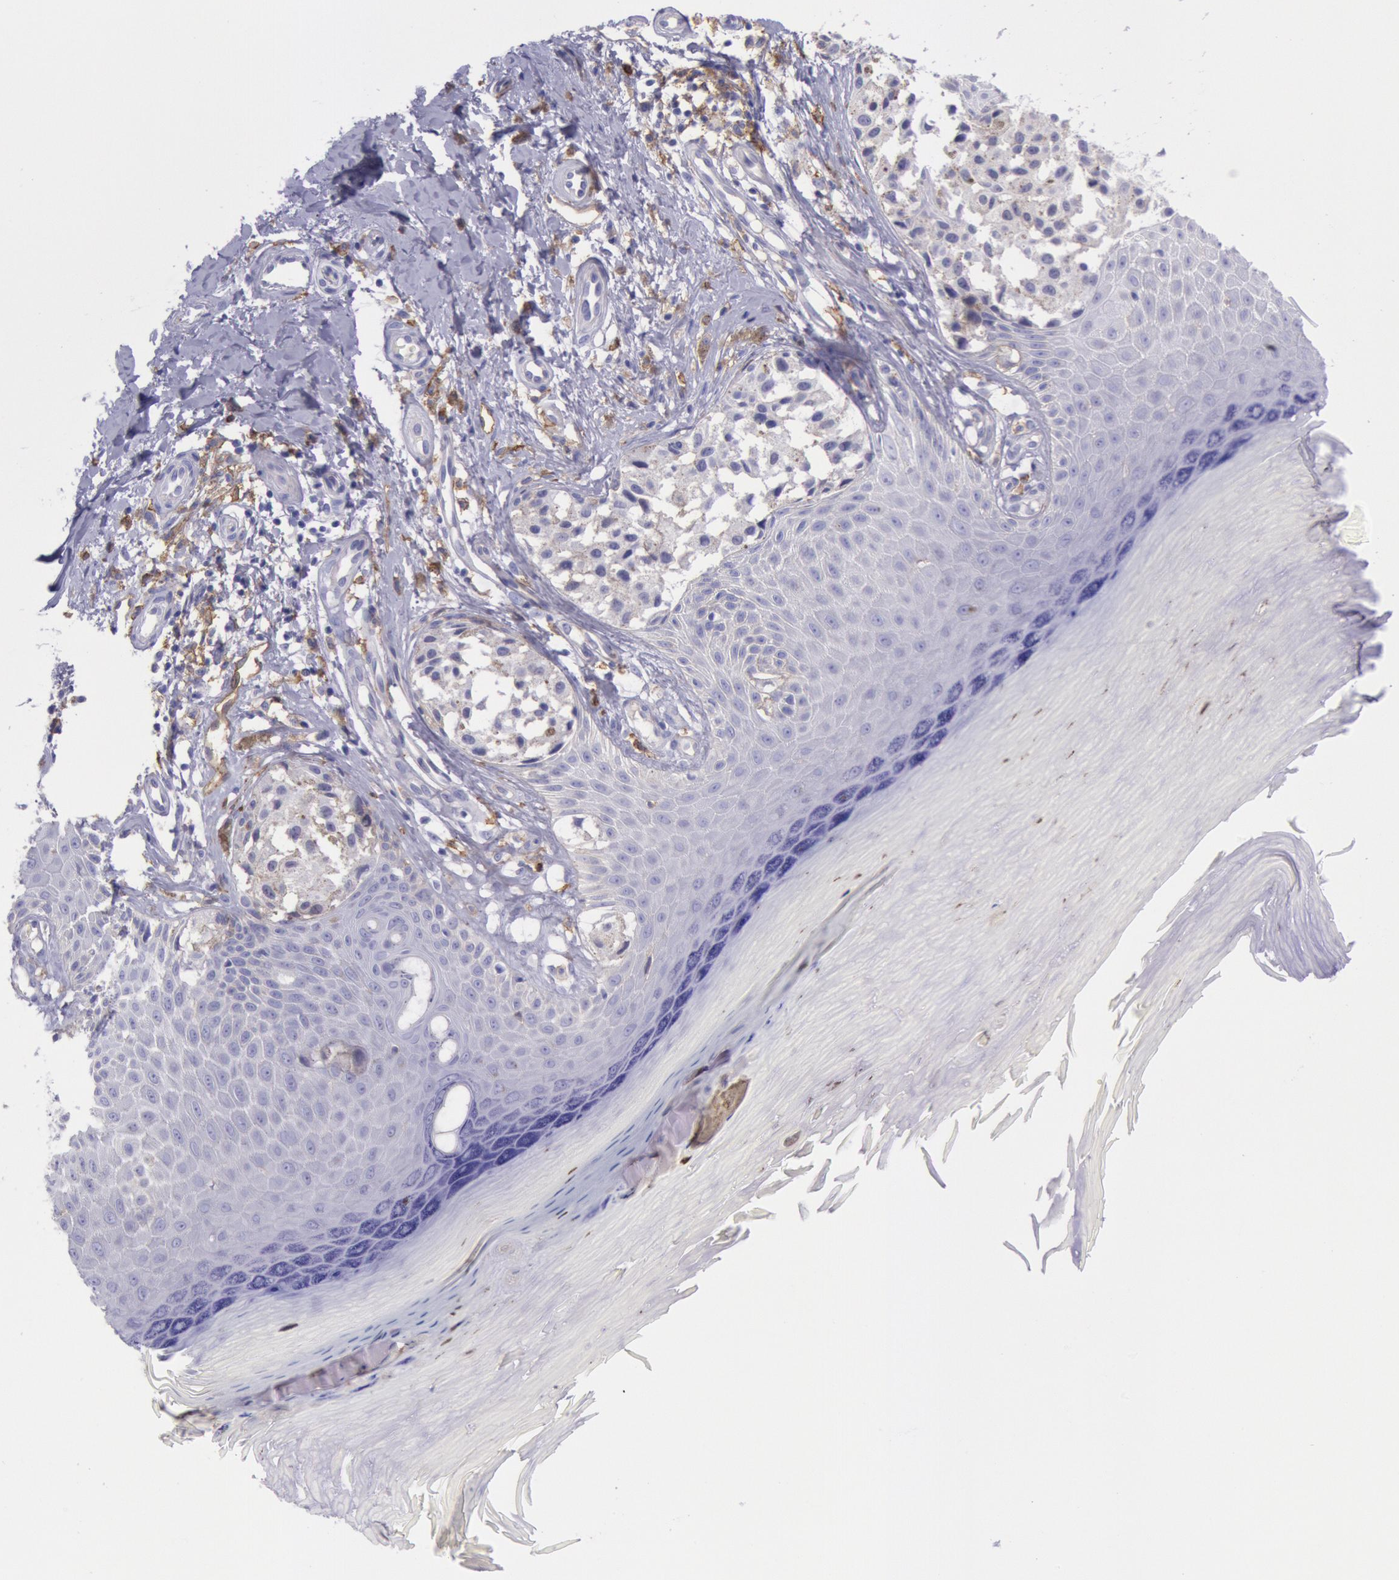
{"staining": {"intensity": "negative", "quantity": "none", "location": "none"}, "tissue": "melanoma", "cell_type": "Tumor cells", "image_type": "cancer", "snomed": [{"axis": "morphology", "description": "Malignant melanoma, NOS"}, {"axis": "topography", "description": "Skin"}], "caption": "IHC of human malignant melanoma reveals no expression in tumor cells.", "gene": "LYN", "patient": {"sex": "male", "age": 79}}